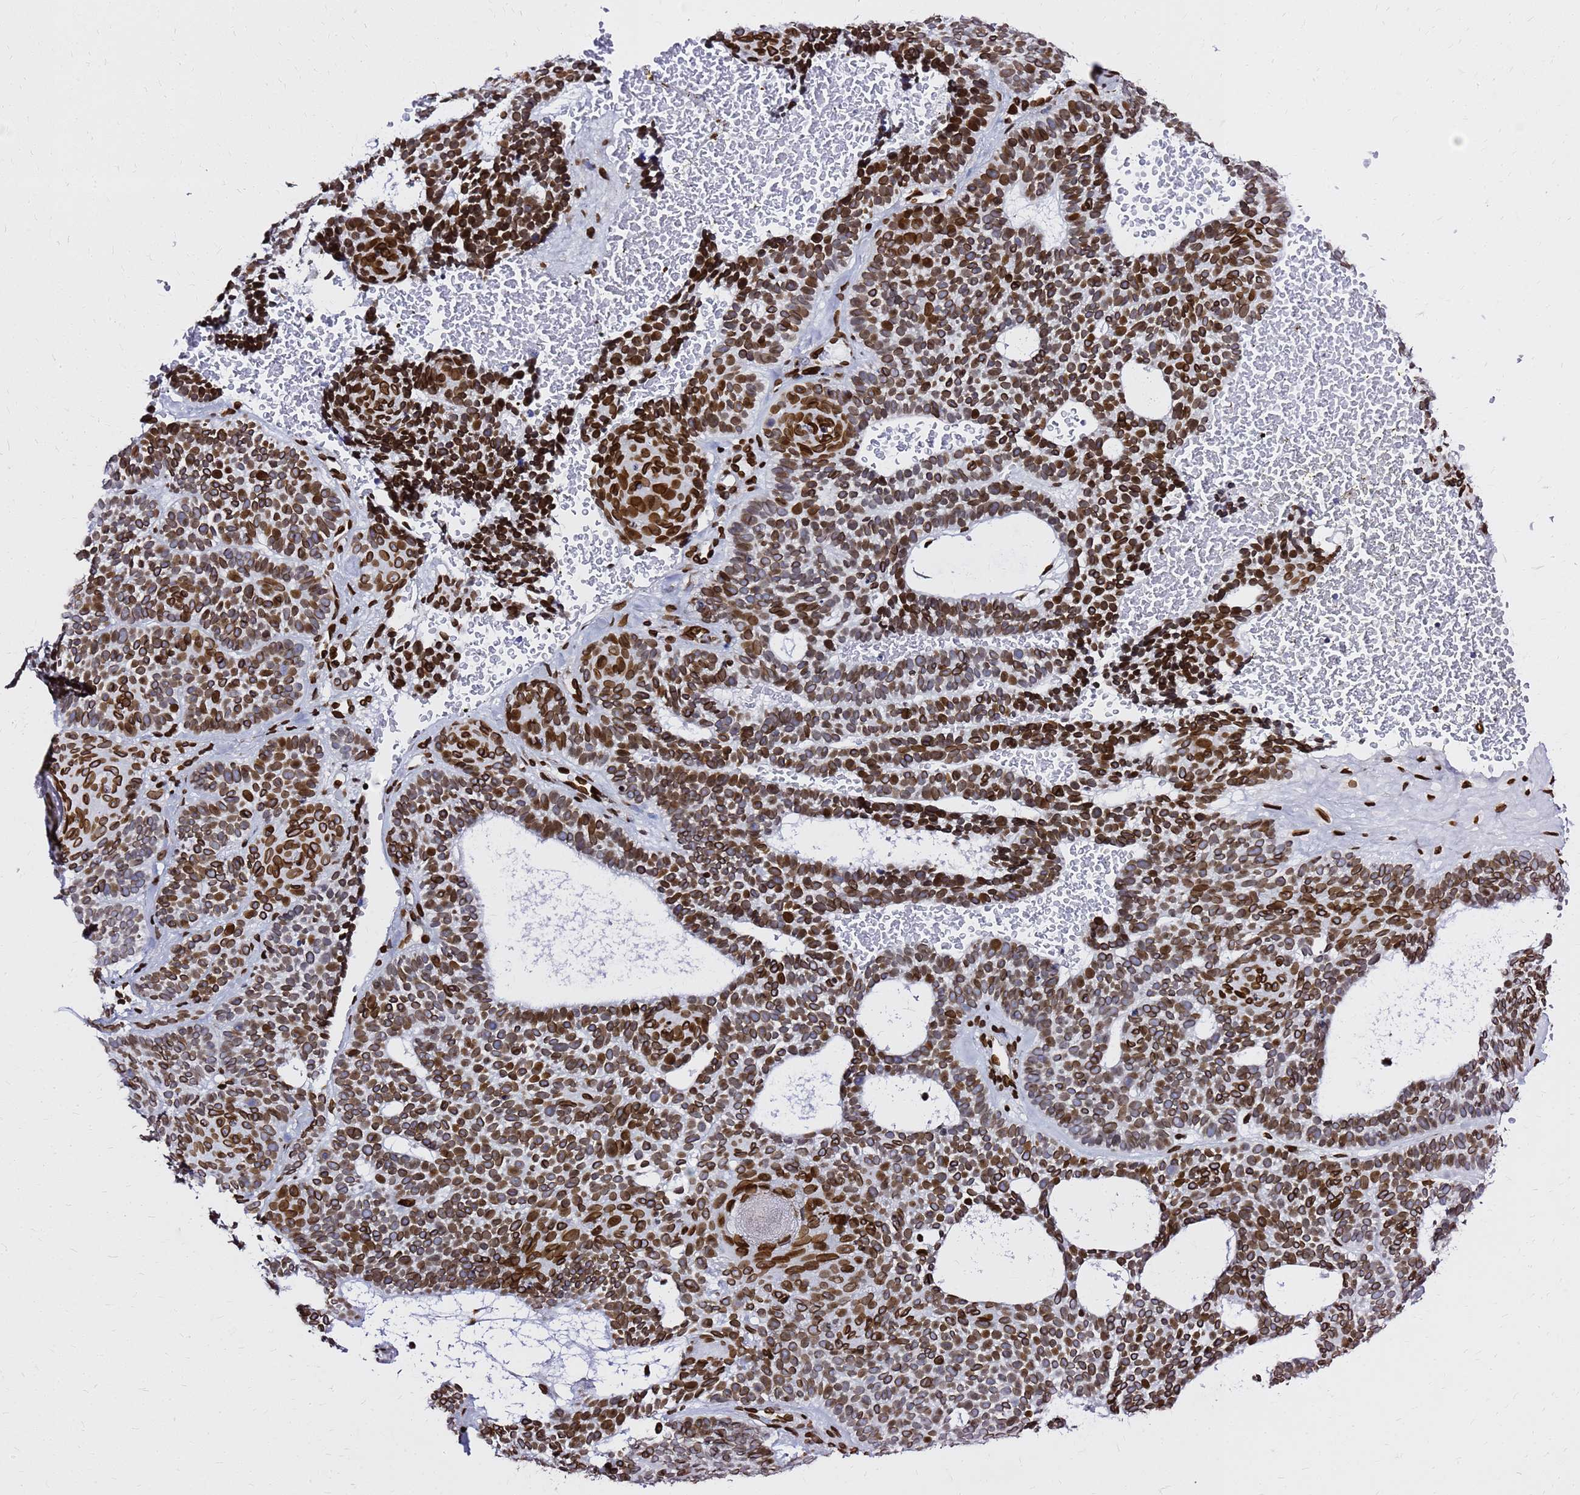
{"staining": {"intensity": "strong", "quantity": ">75%", "location": "cytoplasmic/membranous,nuclear"}, "tissue": "skin cancer", "cell_type": "Tumor cells", "image_type": "cancer", "snomed": [{"axis": "morphology", "description": "Basal cell carcinoma"}, {"axis": "topography", "description": "Skin"}], "caption": "Immunohistochemistry photomicrograph of human skin basal cell carcinoma stained for a protein (brown), which demonstrates high levels of strong cytoplasmic/membranous and nuclear expression in about >75% of tumor cells.", "gene": "C6orf141", "patient": {"sex": "male", "age": 85}}